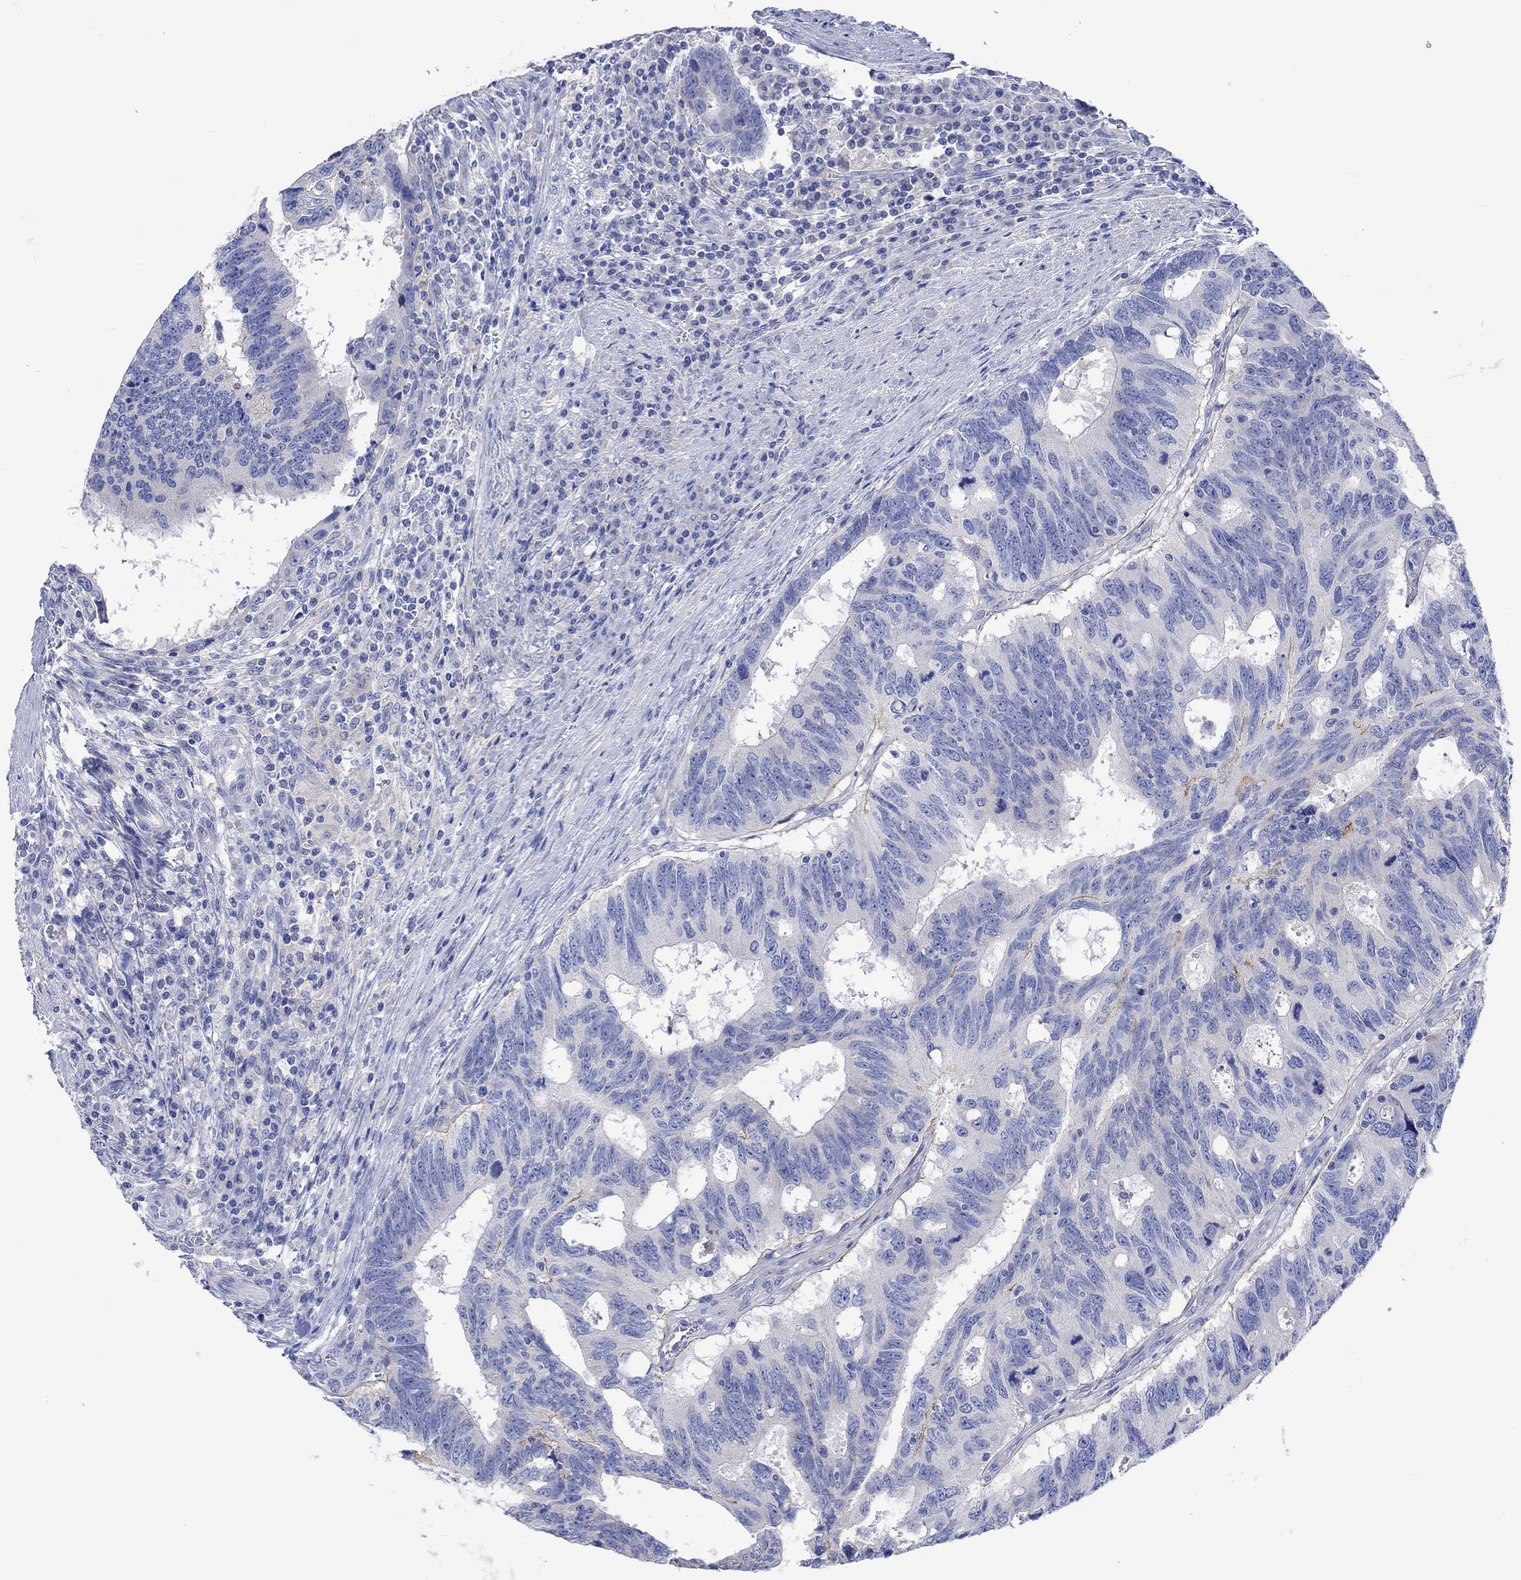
{"staining": {"intensity": "negative", "quantity": "none", "location": "none"}, "tissue": "colorectal cancer", "cell_type": "Tumor cells", "image_type": "cancer", "snomed": [{"axis": "morphology", "description": "Adenocarcinoma, NOS"}, {"axis": "topography", "description": "Colon"}], "caption": "This image is of adenocarcinoma (colorectal) stained with immunohistochemistry (IHC) to label a protein in brown with the nuclei are counter-stained blue. There is no staining in tumor cells.", "gene": "REEP6", "patient": {"sex": "female", "age": 77}}